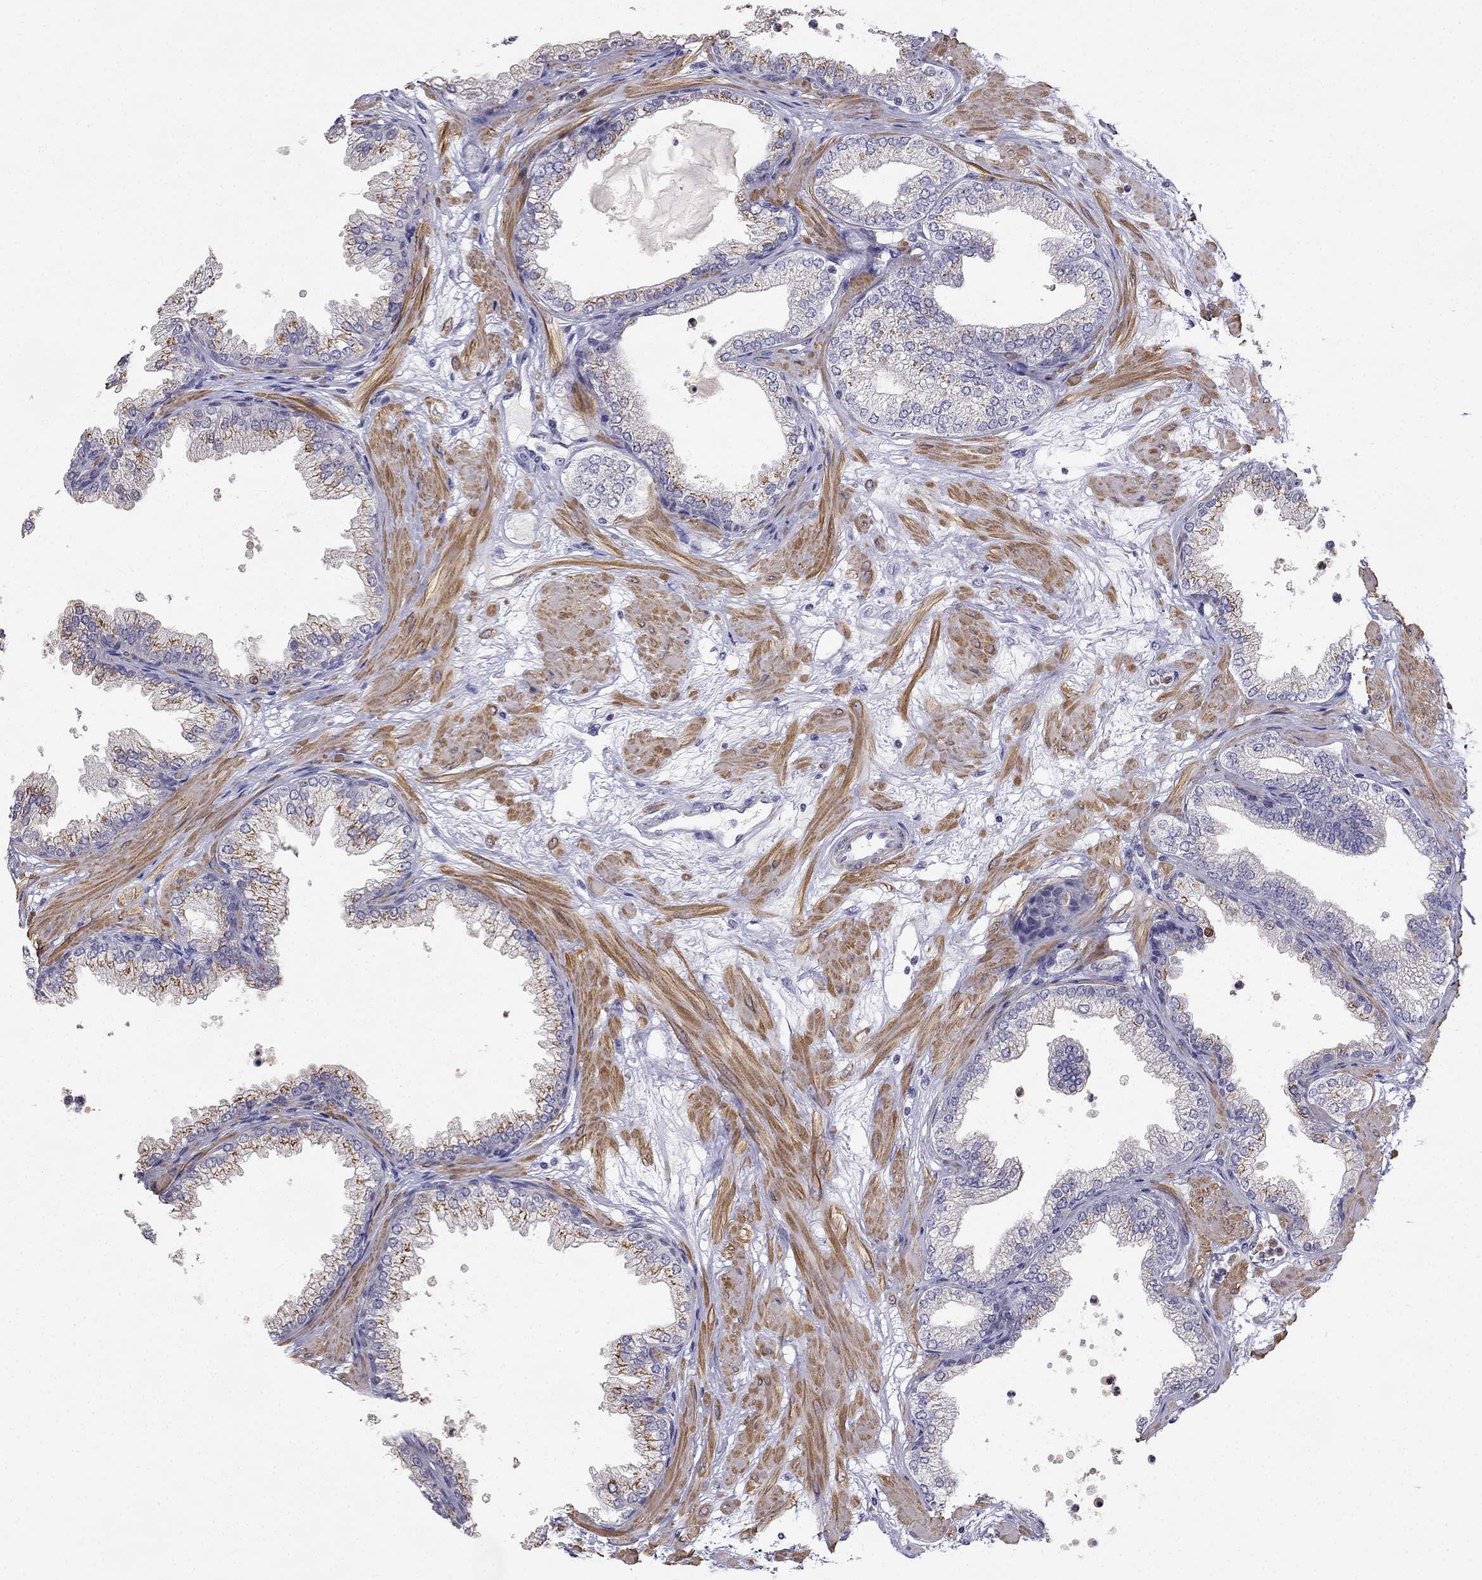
{"staining": {"intensity": "strong", "quantity": "25%-75%", "location": "cytoplasmic/membranous"}, "tissue": "prostate", "cell_type": "Glandular cells", "image_type": "normal", "snomed": [{"axis": "morphology", "description": "Normal tissue, NOS"}, {"axis": "topography", "description": "Prostate"}], "caption": "Glandular cells display high levels of strong cytoplasmic/membranous positivity in about 25%-75% of cells in unremarkable human prostate.", "gene": "C16orf89", "patient": {"sex": "male", "age": 37}}